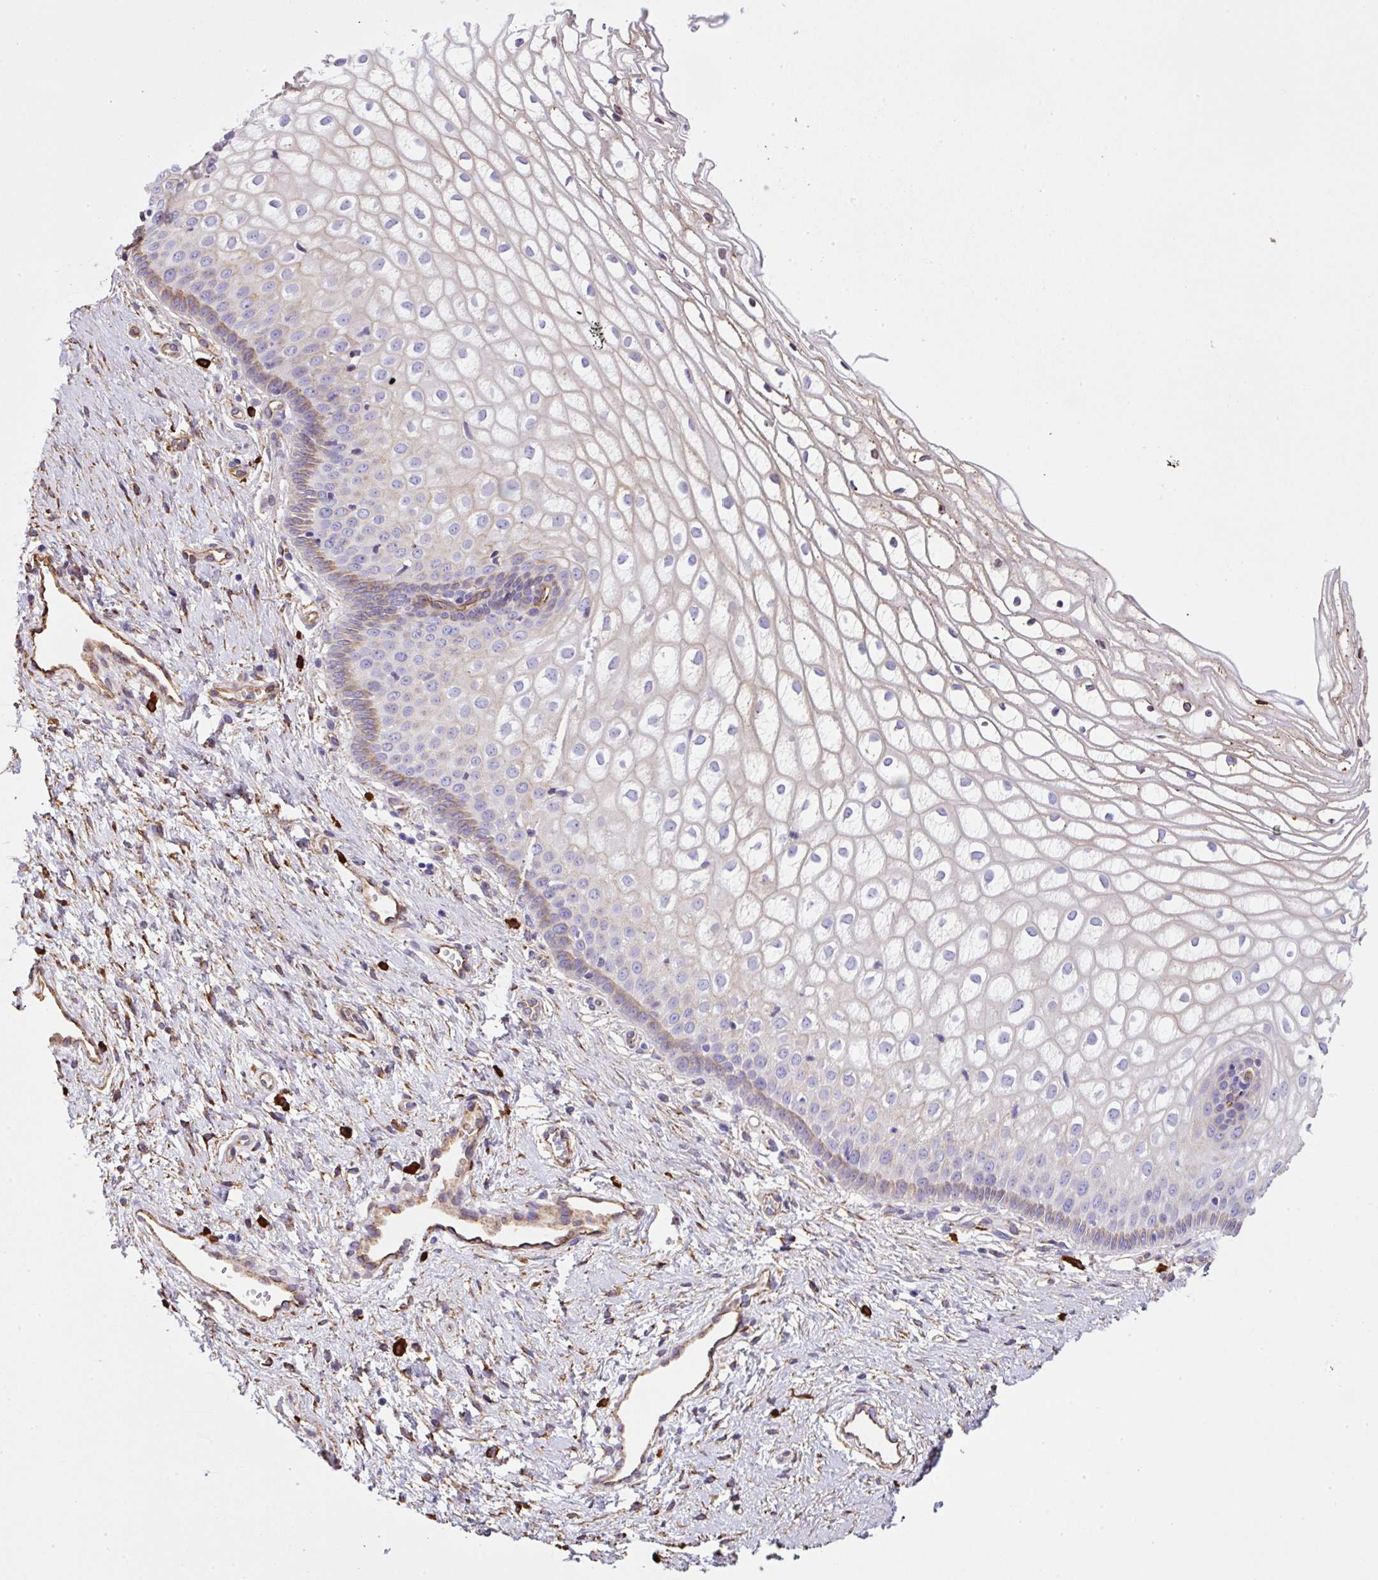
{"staining": {"intensity": "weak", "quantity": "<25%", "location": "cytoplasmic/membranous"}, "tissue": "cervix", "cell_type": "Squamous epithelial cells", "image_type": "normal", "snomed": [{"axis": "morphology", "description": "Normal tissue, NOS"}, {"axis": "topography", "description": "Cervix"}], "caption": "Squamous epithelial cells show no significant protein positivity in unremarkable cervix. (DAB immunohistochemistry (IHC) visualized using brightfield microscopy, high magnification).", "gene": "MAGEB5", "patient": {"sex": "female", "age": 36}}